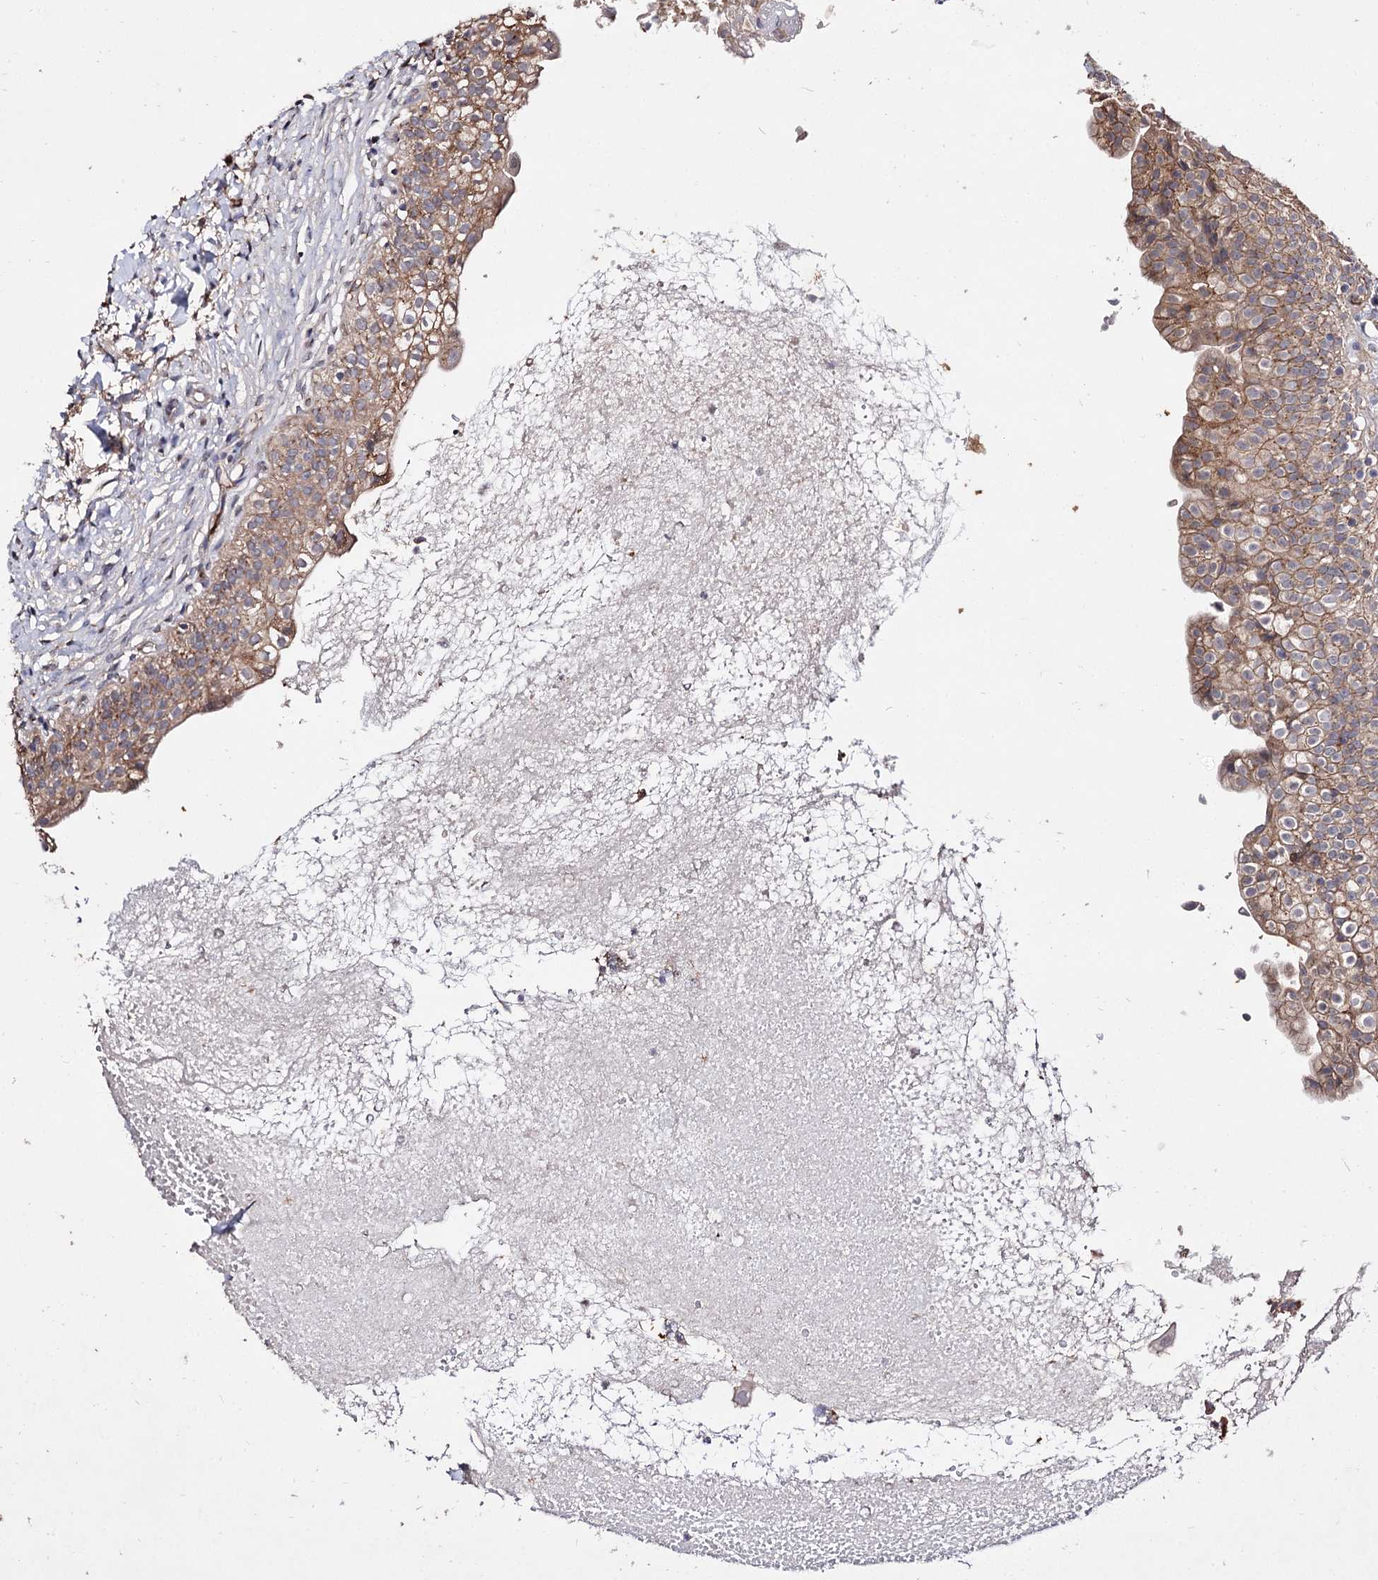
{"staining": {"intensity": "moderate", "quantity": ">75%", "location": "cytoplasmic/membranous"}, "tissue": "urinary bladder", "cell_type": "Urothelial cells", "image_type": "normal", "snomed": [{"axis": "morphology", "description": "Normal tissue, NOS"}, {"axis": "topography", "description": "Urinary bladder"}], "caption": "Approximately >75% of urothelial cells in unremarkable human urinary bladder demonstrate moderate cytoplasmic/membranous protein staining as visualized by brown immunohistochemical staining.", "gene": "ARFIP2", "patient": {"sex": "male", "age": 55}}